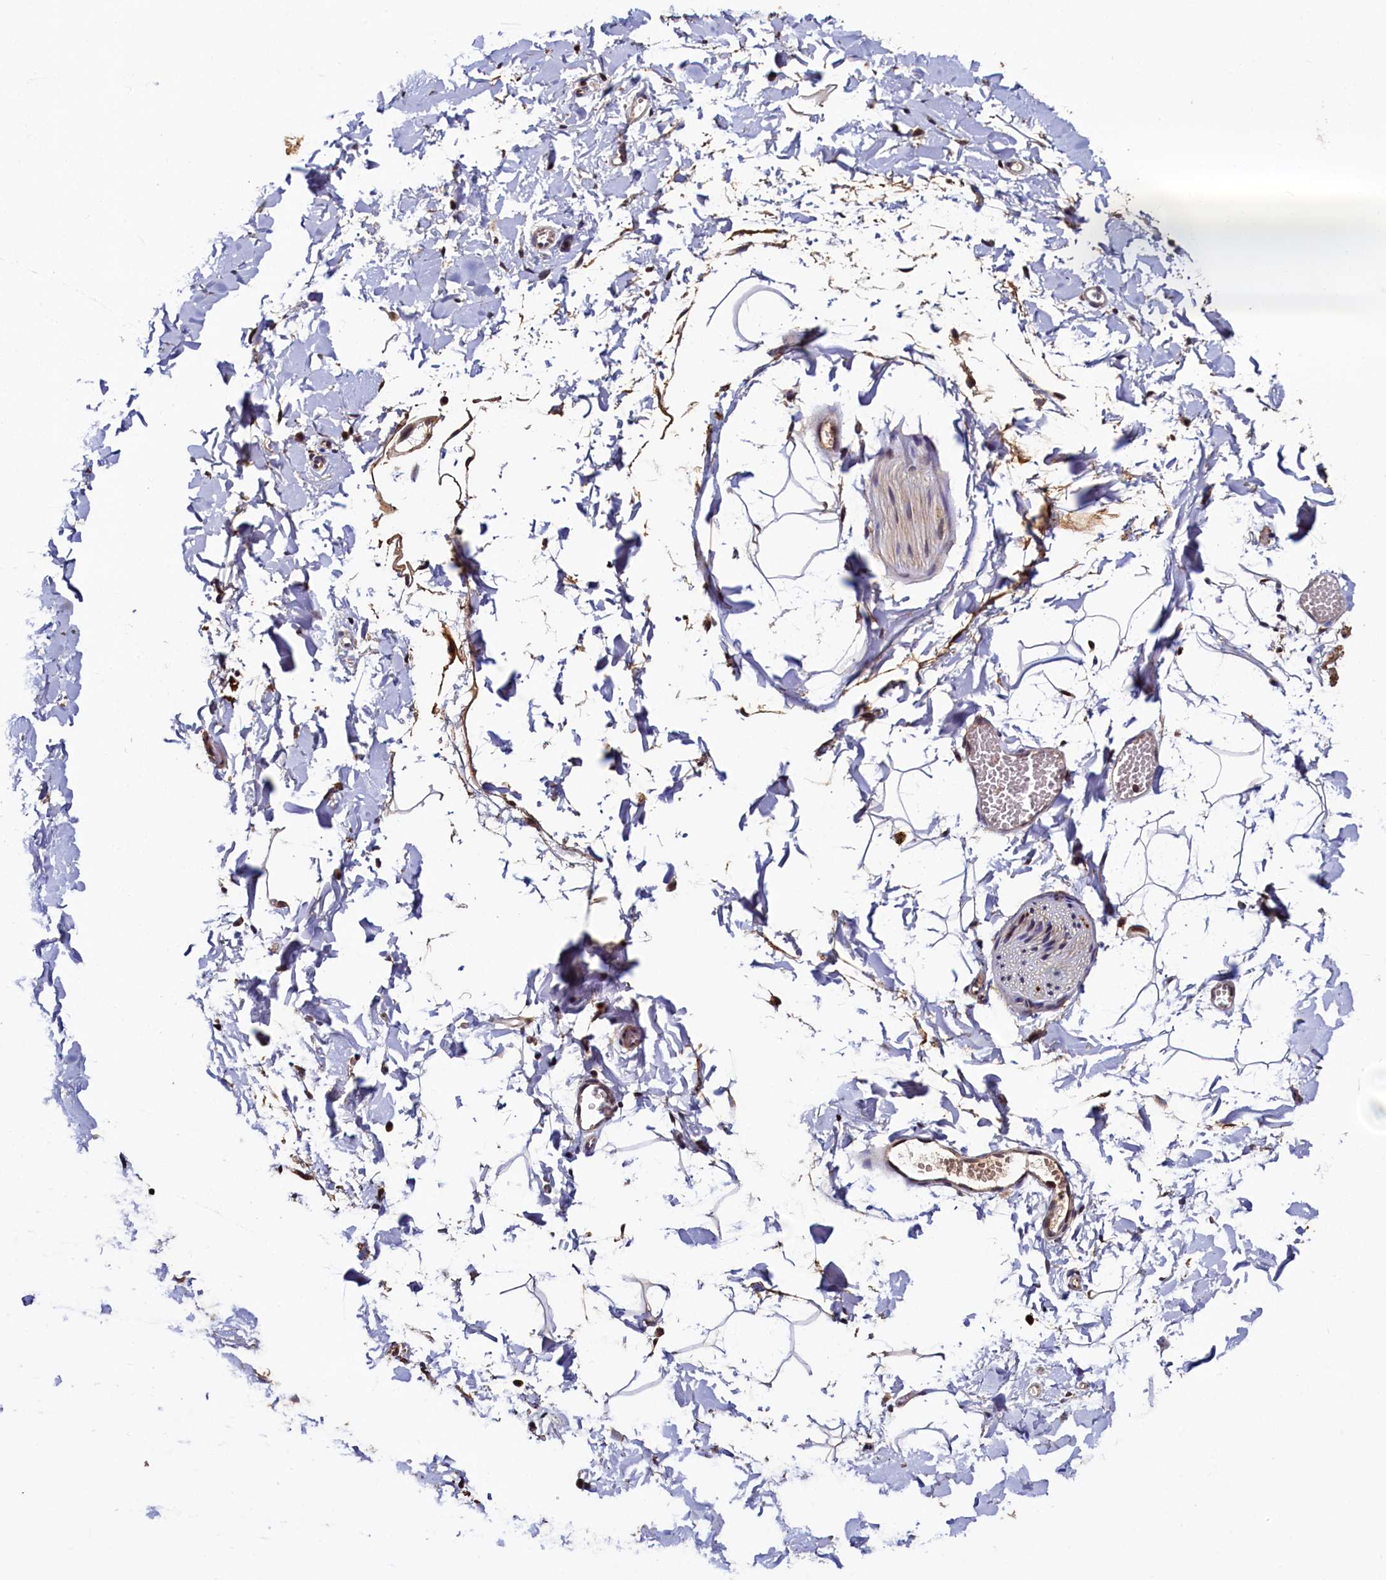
{"staining": {"intensity": "strong", "quantity": "25%-75%", "location": "cytoplasmic/membranous,nuclear"}, "tissue": "adipose tissue", "cell_type": "Adipocytes", "image_type": "normal", "snomed": [{"axis": "morphology", "description": "Normal tissue, NOS"}, {"axis": "topography", "description": "Gallbladder"}, {"axis": "topography", "description": "Peripheral nerve tissue"}], "caption": "Protein positivity by immunohistochemistry (IHC) exhibits strong cytoplasmic/membranous,nuclear positivity in about 25%-75% of adipocytes in unremarkable adipose tissue. (Stains: DAB (3,3'-diaminobenzidine) in brown, nuclei in blue, Microscopy: brightfield microscopy at high magnification).", "gene": "NCKAP5L", "patient": {"sex": "male", "age": 38}}